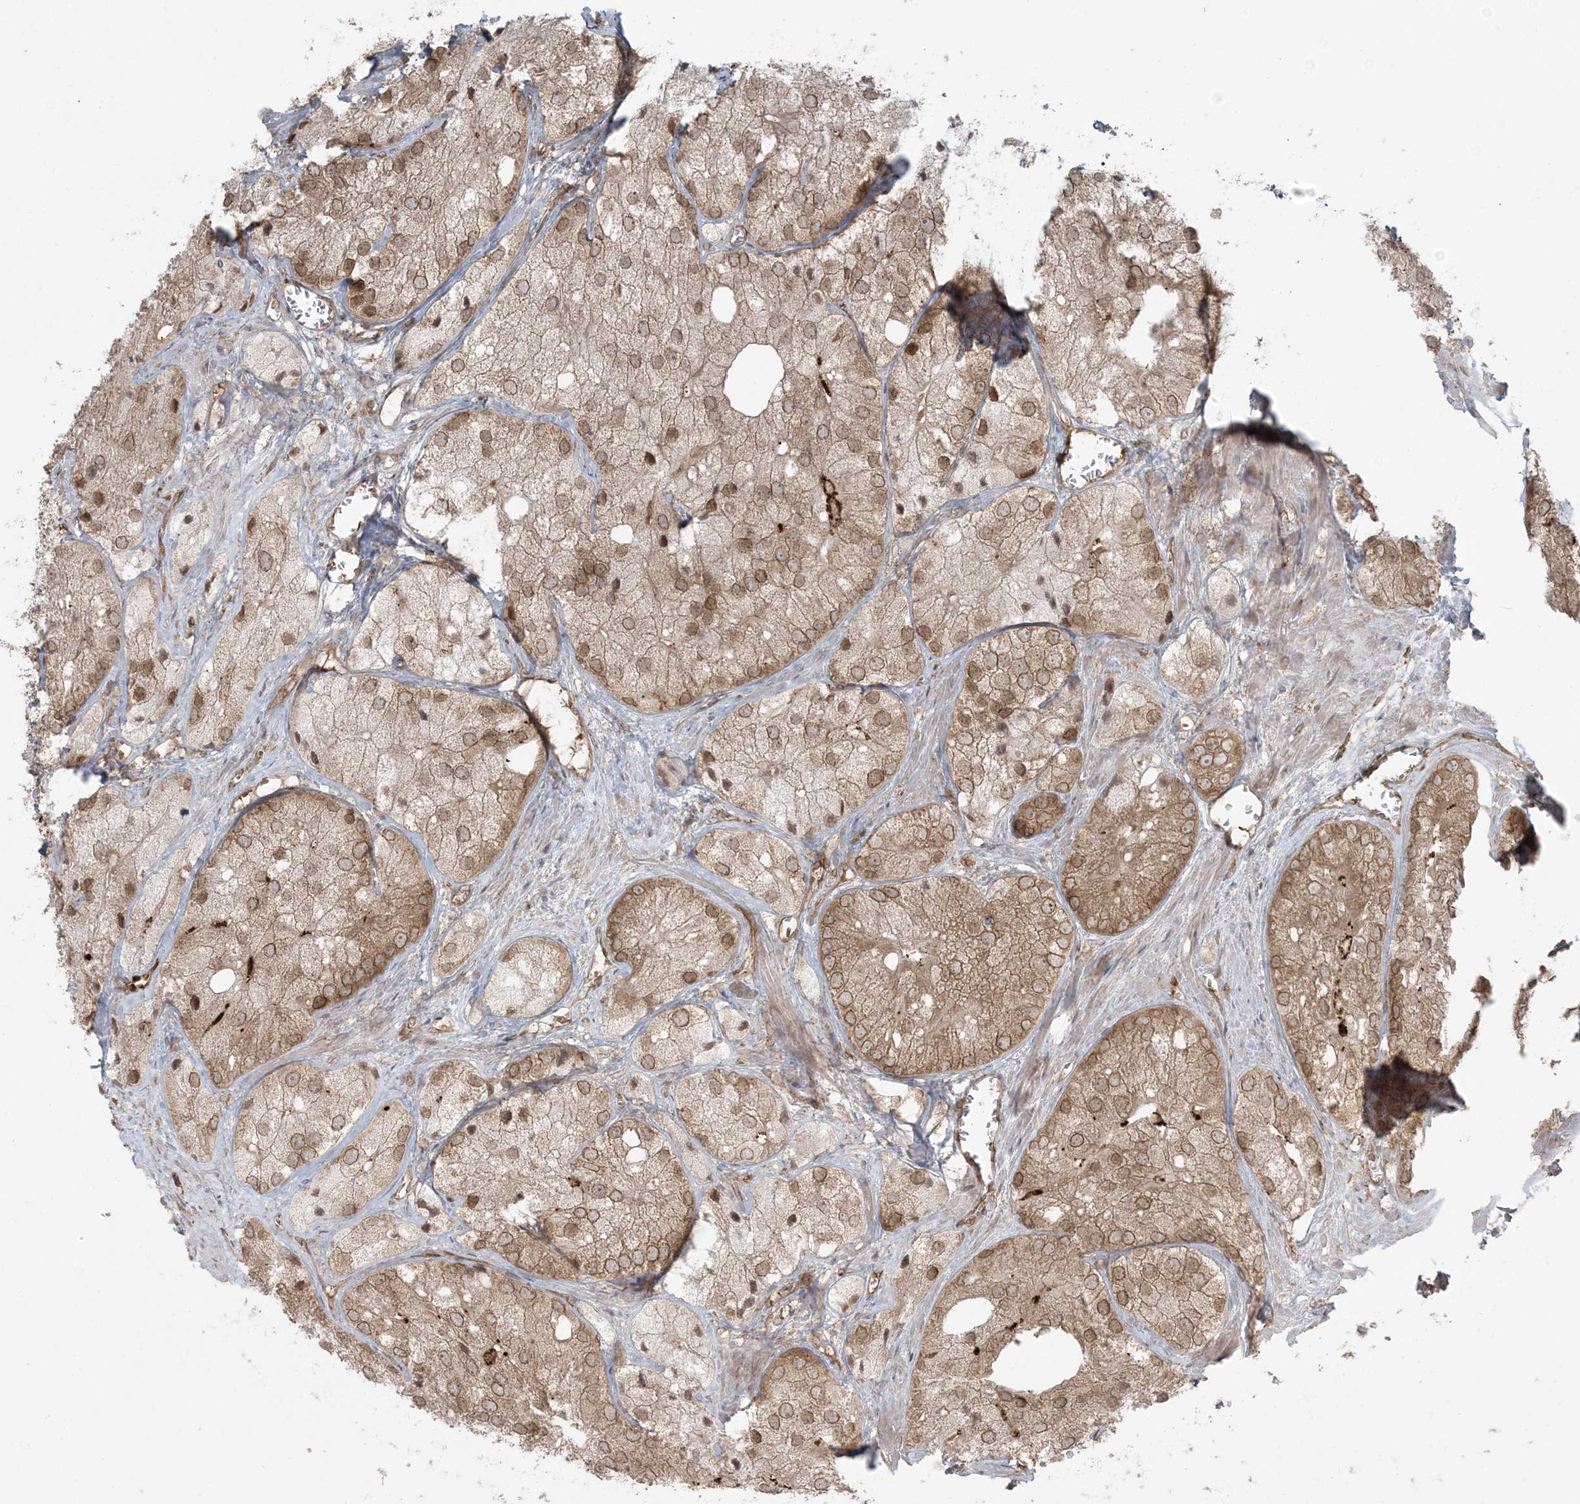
{"staining": {"intensity": "moderate", "quantity": ">75%", "location": "cytoplasmic/membranous,nuclear"}, "tissue": "prostate cancer", "cell_type": "Tumor cells", "image_type": "cancer", "snomed": [{"axis": "morphology", "description": "Adenocarcinoma, Low grade"}, {"axis": "topography", "description": "Prostate"}], "caption": "This micrograph exhibits immunohistochemistry staining of prostate low-grade adenocarcinoma, with medium moderate cytoplasmic/membranous and nuclear staining in approximately >75% of tumor cells.", "gene": "DDX19B", "patient": {"sex": "male", "age": 69}}